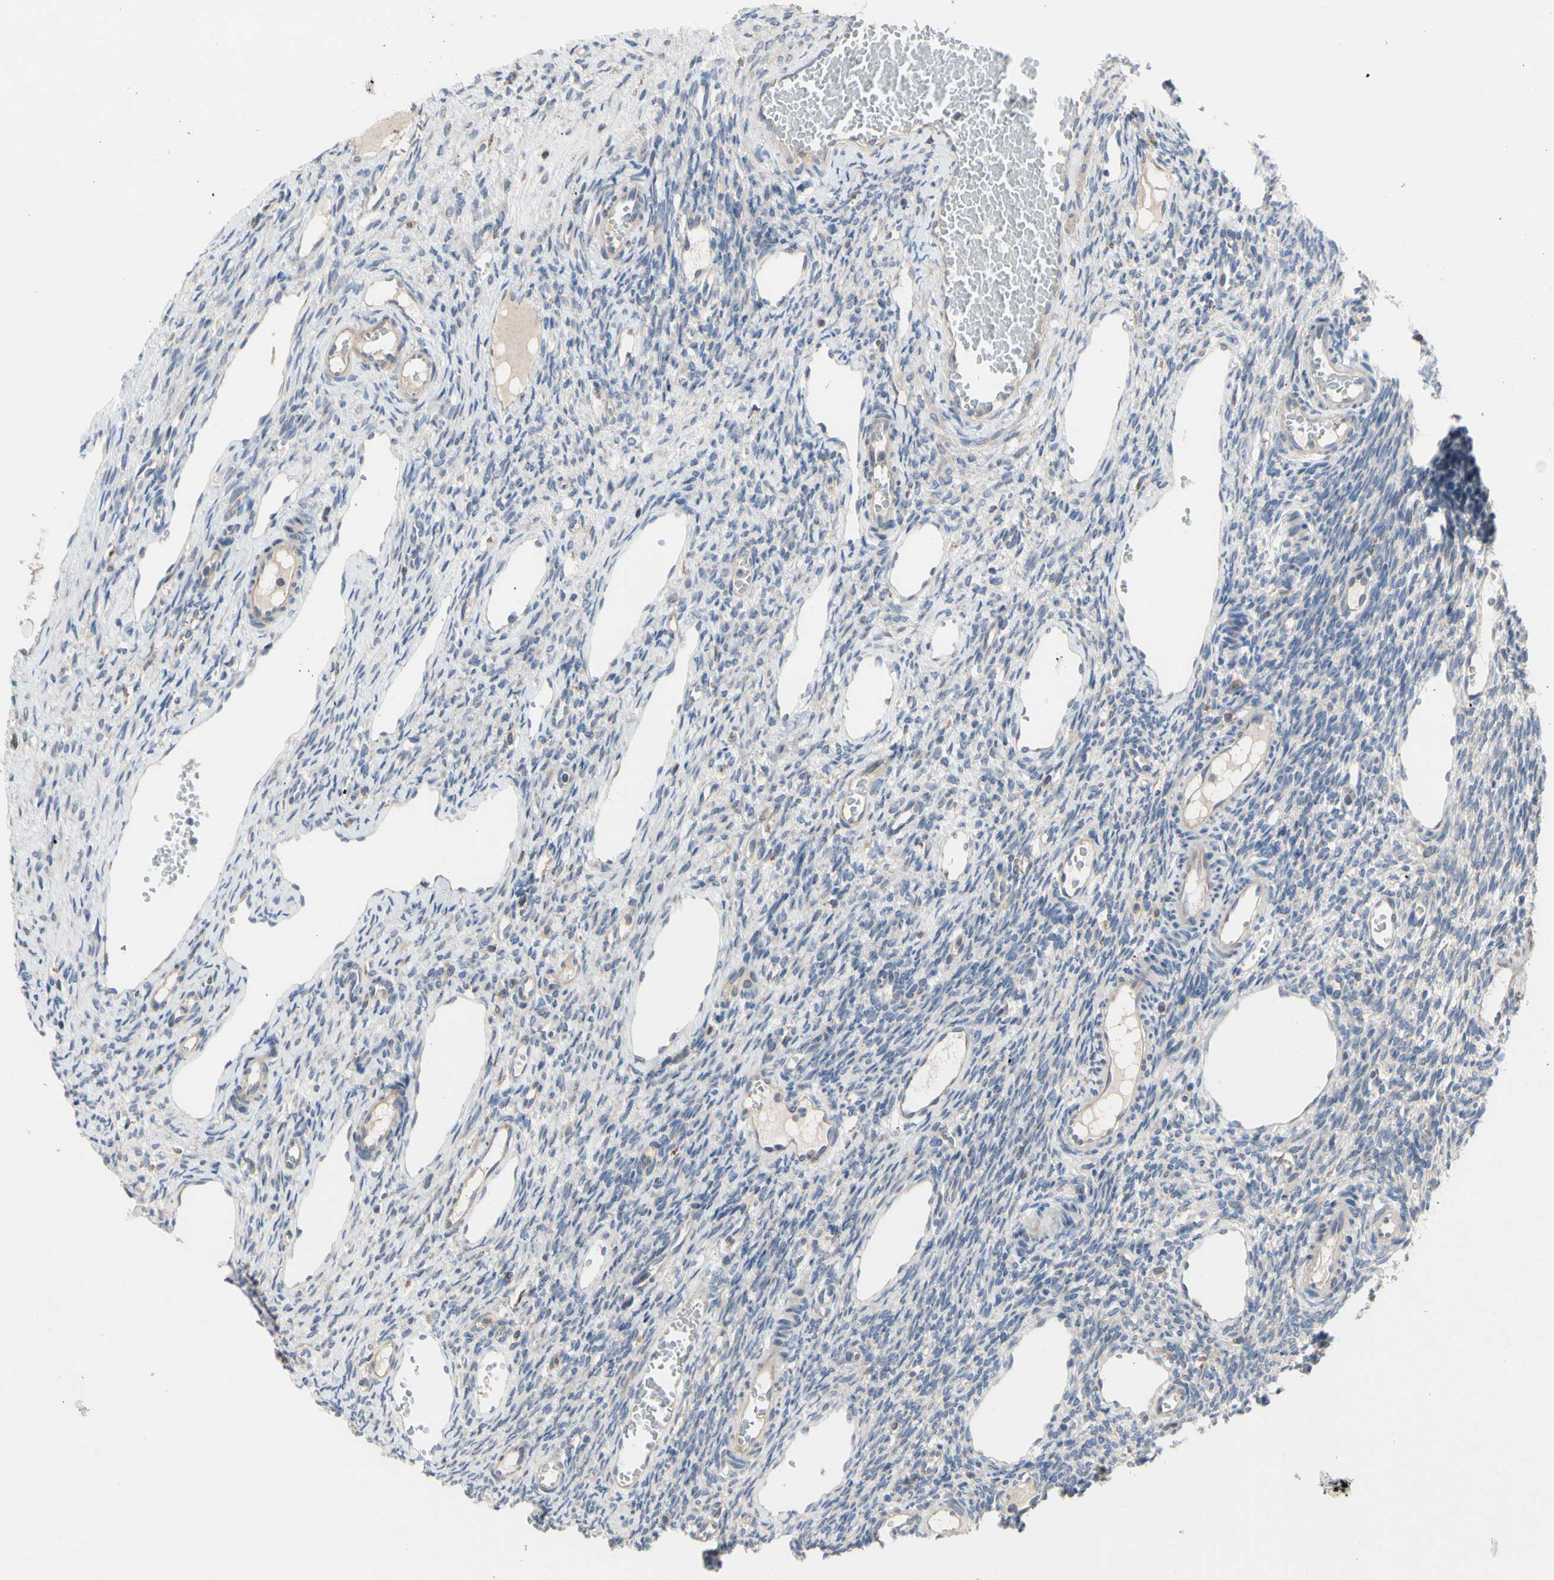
{"staining": {"intensity": "negative", "quantity": "none", "location": "none"}, "tissue": "ovary", "cell_type": "Ovarian stroma cells", "image_type": "normal", "snomed": [{"axis": "morphology", "description": "Normal tissue, NOS"}, {"axis": "topography", "description": "Ovary"}], "caption": "Photomicrograph shows no significant protein staining in ovarian stroma cells of unremarkable ovary. The staining is performed using DAB (3,3'-diaminobenzidine) brown chromogen with nuclei counter-stained in using hematoxylin.", "gene": "TTC14", "patient": {"sex": "female", "age": 33}}